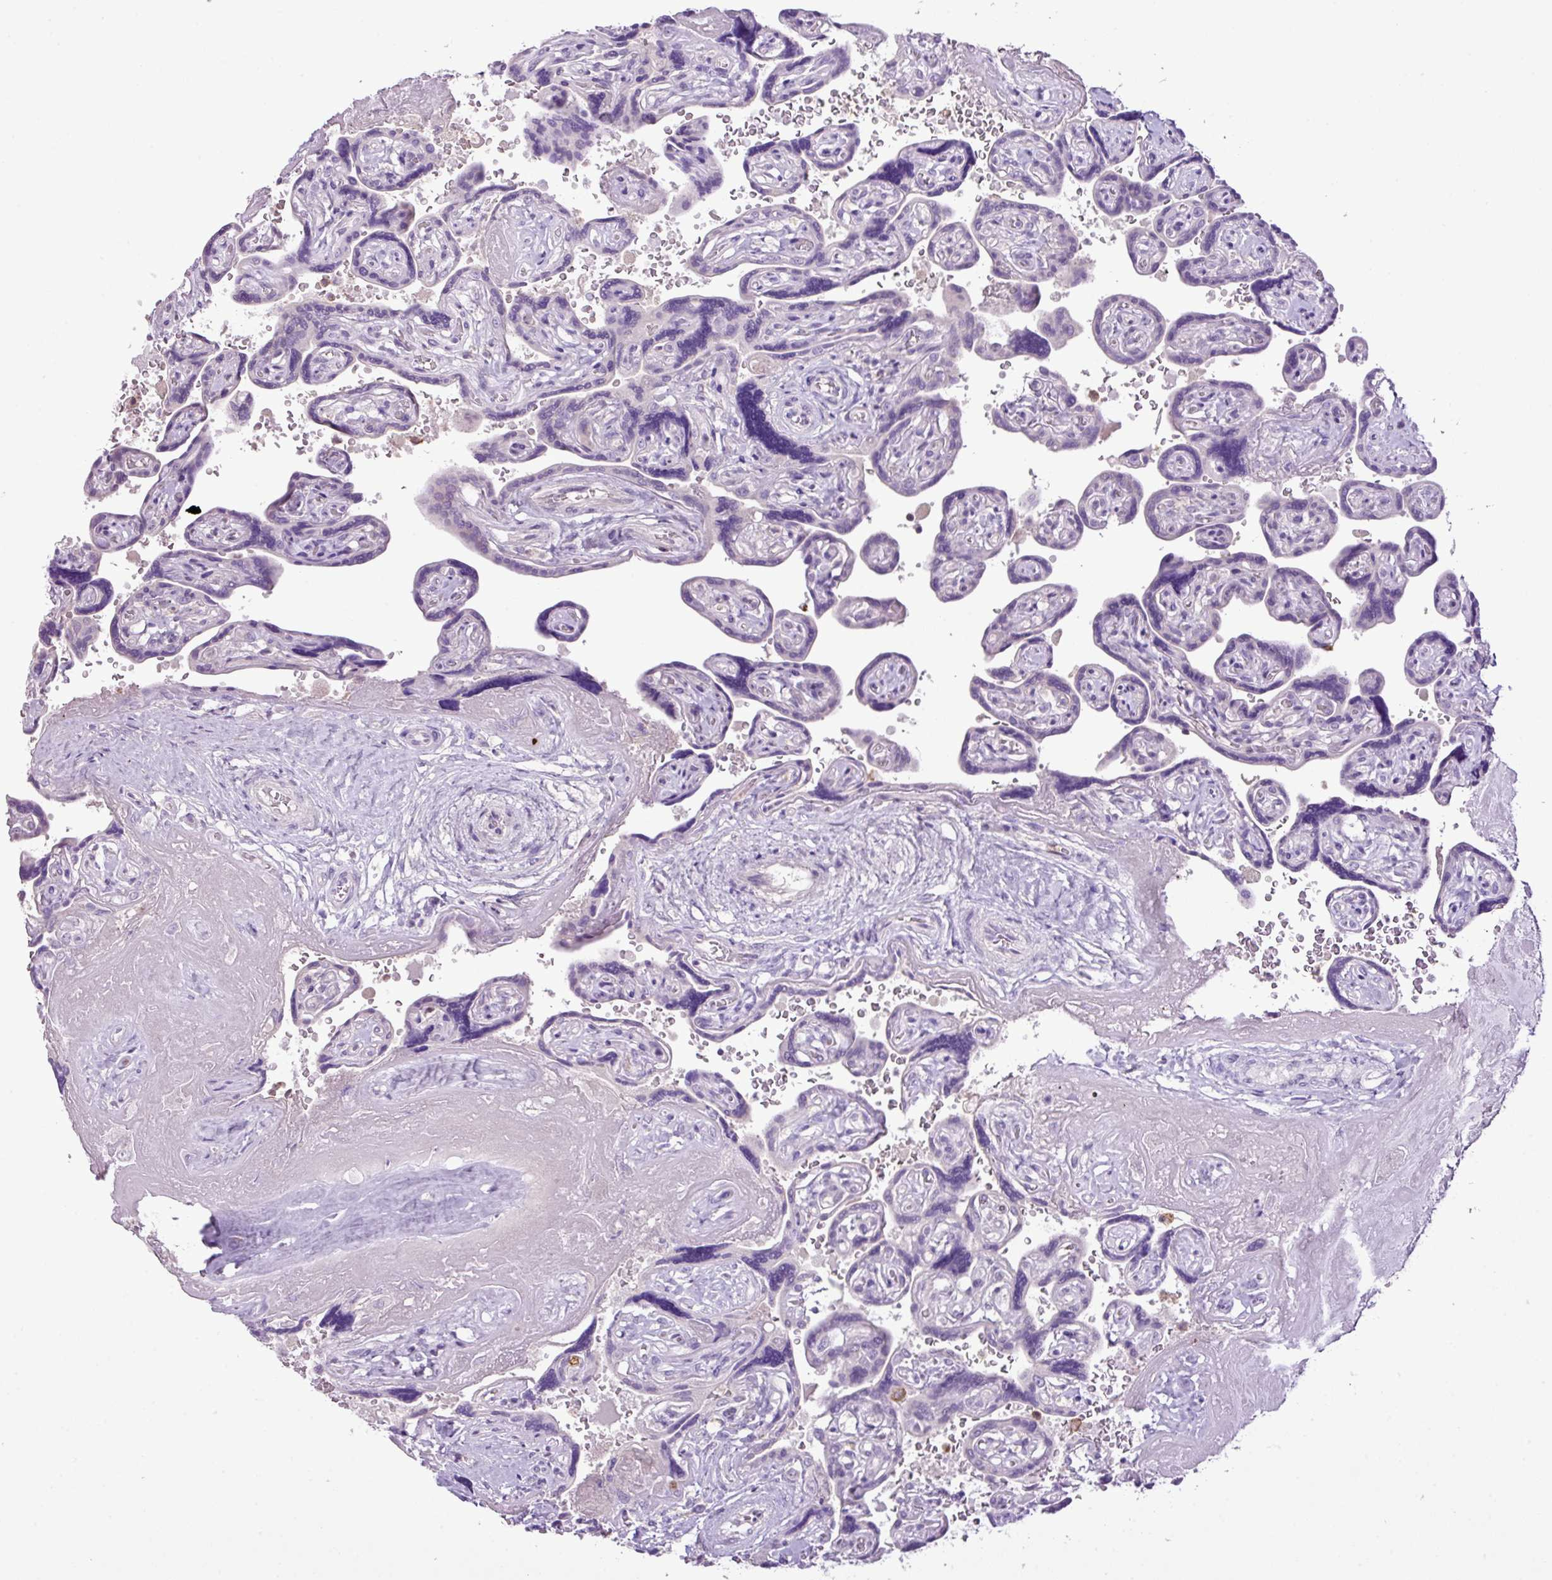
{"staining": {"intensity": "negative", "quantity": "none", "location": "none"}, "tissue": "placenta", "cell_type": "Trophoblastic cells", "image_type": "normal", "snomed": [{"axis": "morphology", "description": "Normal tissue, NOS"}, {"axis": "topography", "description": "Placenta"}], "caption": "Micrograph shows no protein positivity in trophoblastic cells of benign placenta. (DAB (3,3'-diaminobenzidine) IHC with hematoxylin counter stain).", "gene": "HTR3E", "patient": {"sex": "female", "age": 32}}